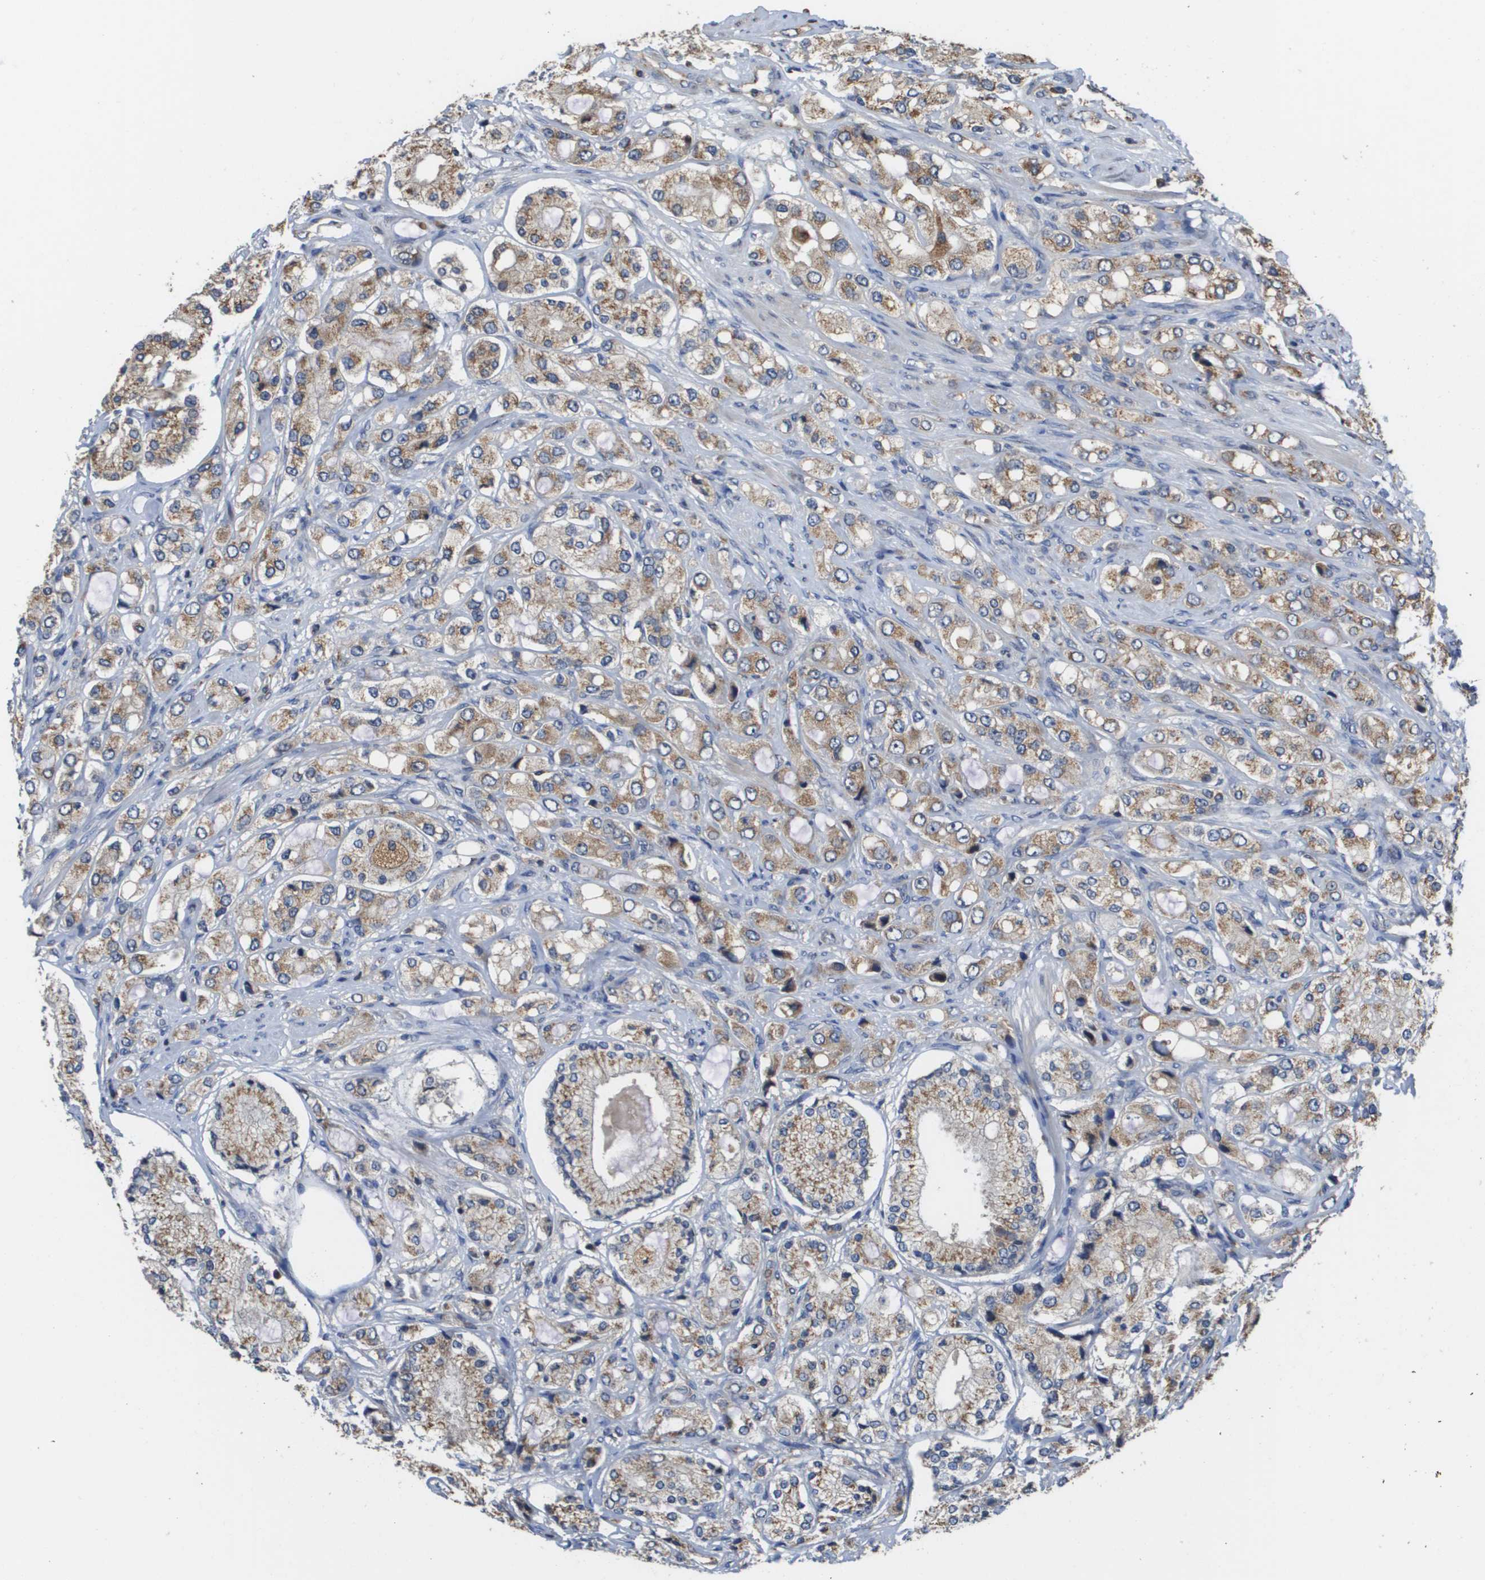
{"staining": {"intensity": "moderate", "quantity": ">75%", "location": "cytoplasmic/membranous"}, "tissue": "prostate cancer", "cell_type": "Tumor cells", "image_type": "cancer", "snomed": [{"axis": "morphology", "description": "Adenocarcinoma, High grade"}, {"axis": "topography", "description": "Prostate"}], "caption": "Immunohistochemistry (IHC) micrograph of neoplastic tissue: prostate high-grade adenocarcinoma stained using immunohistochemistry shows medium levels of moderate protein expression localized specifically in the cytoplasmic/membranous of tumor cells, appearing as a cytoplasmic/membranous brown color.", "gene": "PCK1", "patient": {"sex": "male", "age": 65}}